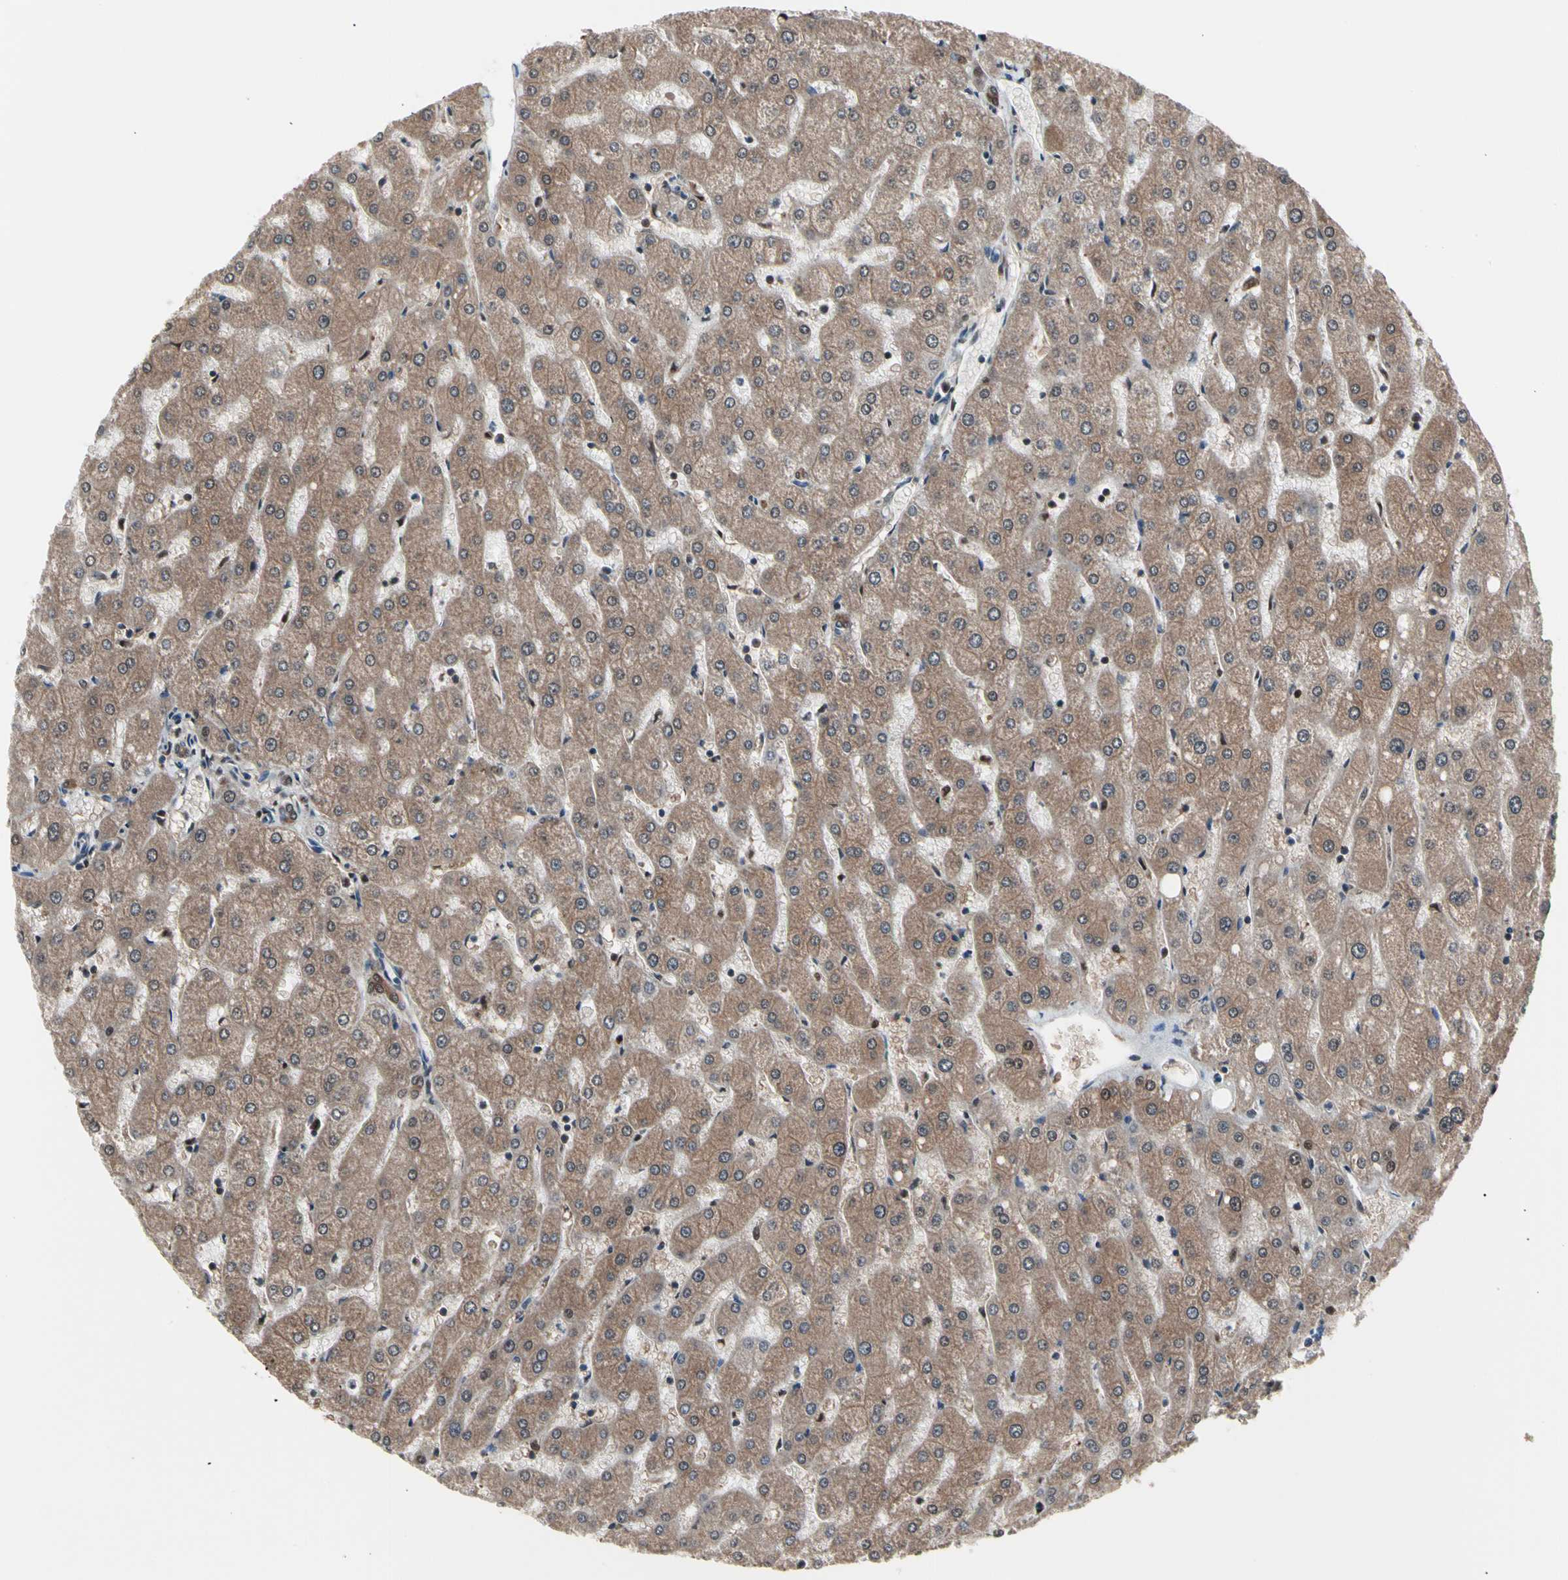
{"staining": {"intensity": "moderate", "quantity": ">75%", "location": "cytoplasmic/membranous"}, "tissue": "liver", "cell_type": "Cholangiocytes", "image_type": "normal", "snomed": [{"axis": "morphology", "description": "Normal tissue, NOS"}, {"axis": "topography", "description": "Liver"}], "caption": "About >75% of cholangiocytes in normal human liver display moderate cytoplasmic/membranous protein positivity as visualized by brown immunohistochemical staining.", "gene": "ENSG00000256646", "patient": {"sex": "male", "age": 67}}